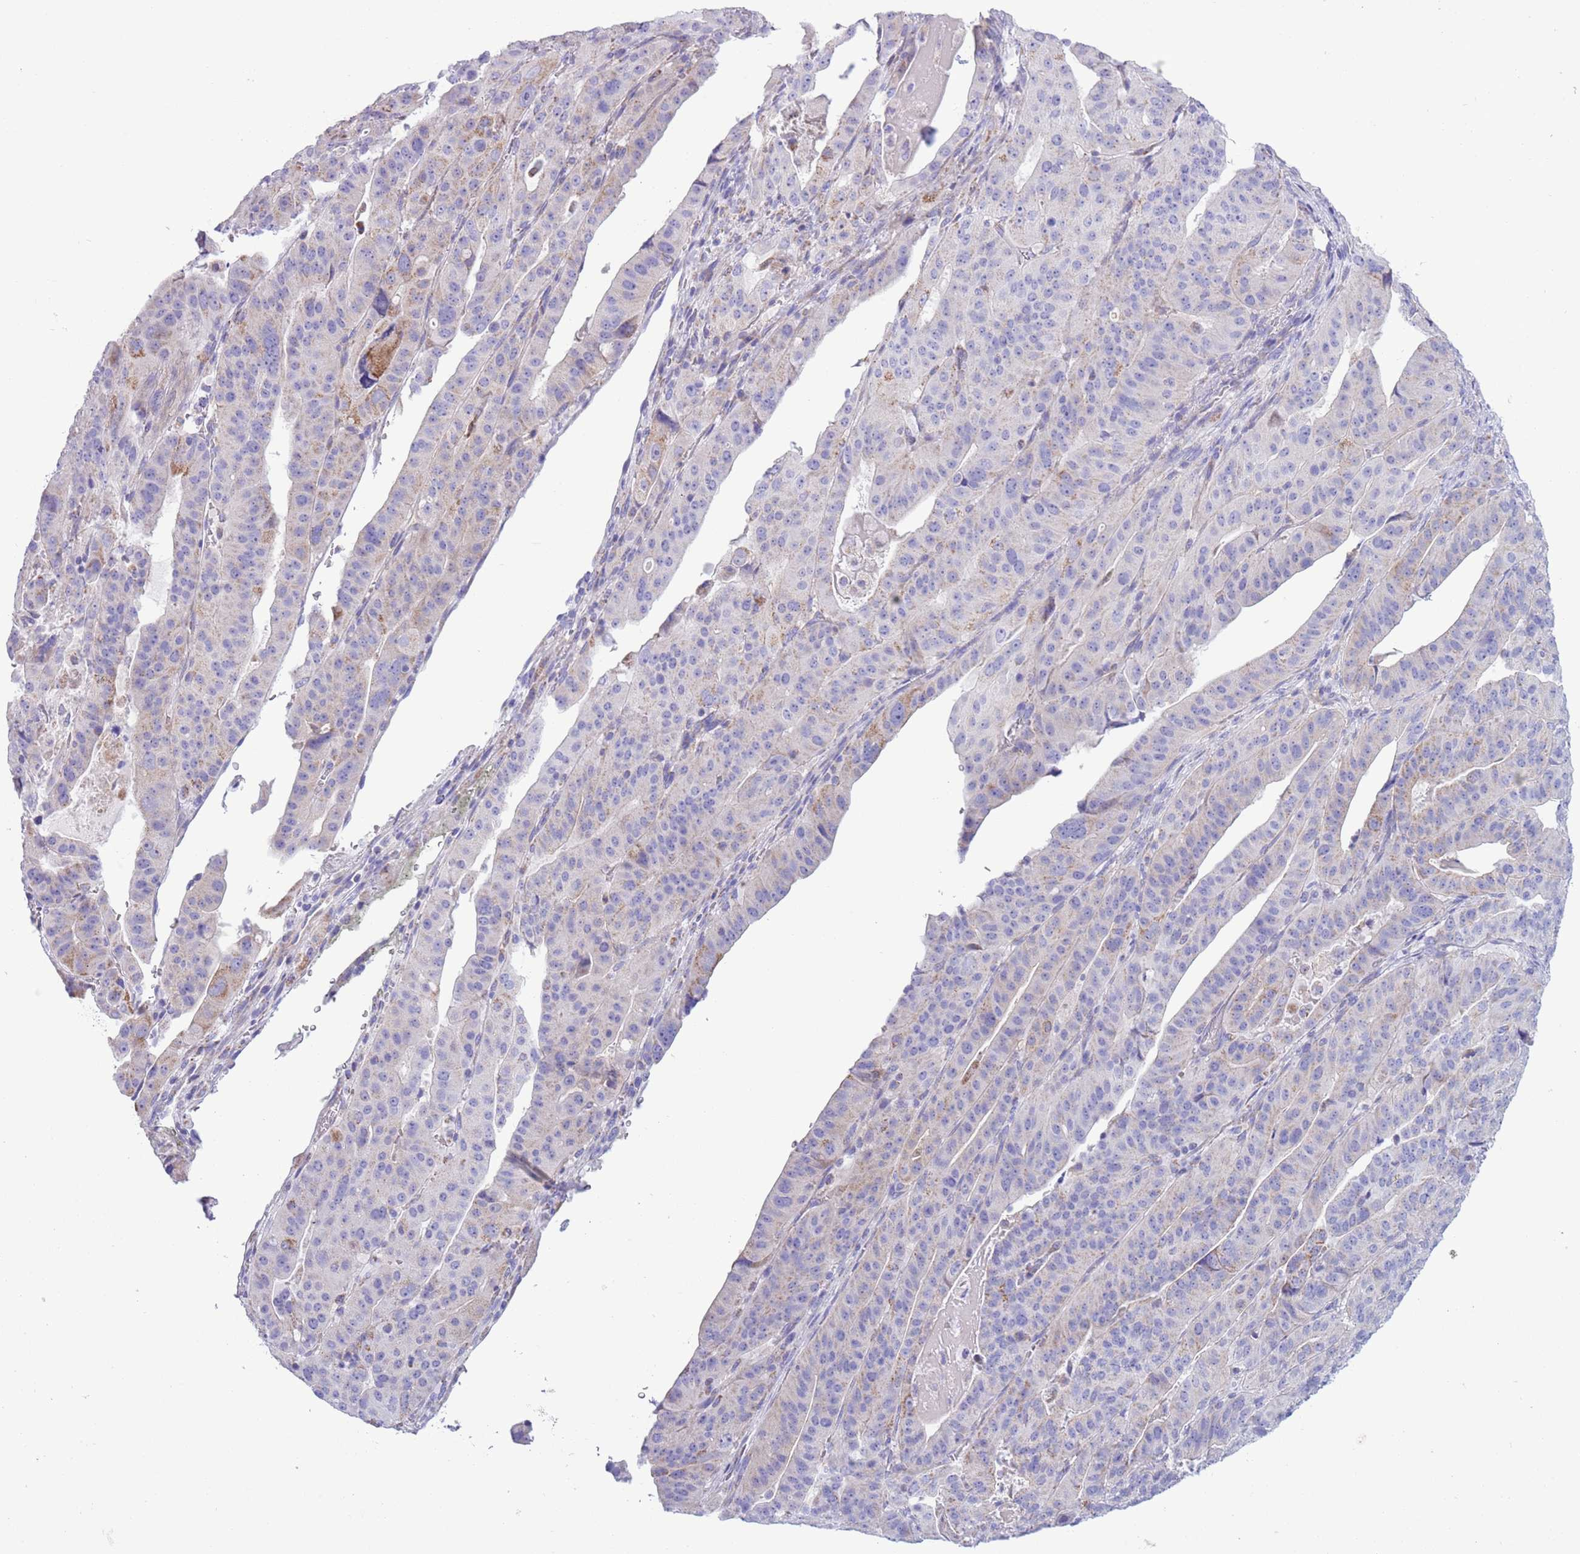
{"staining": {"intensity": "moderate", "quantity": "<25%", "location": "cytoplasmic/membranous"}, "tissue": "stomach cancer", "cell_type": "Tumor cells", "image_type": "cancer", "snomed": [{"axis": "morphology", "description": "Adenocarcinoma, NOS"}, {"axis": "topography", "description": "Stomach"}], "caption": "Immunohistochemical staining of human stomach cancer (adenocarcinoma) demonstrates low levels of moderate cytoplasmic/membranous protein expression in about <25% of tumor cells.", "gene": "MOCOS", "patient": {"sex": "male", "age": 48}}